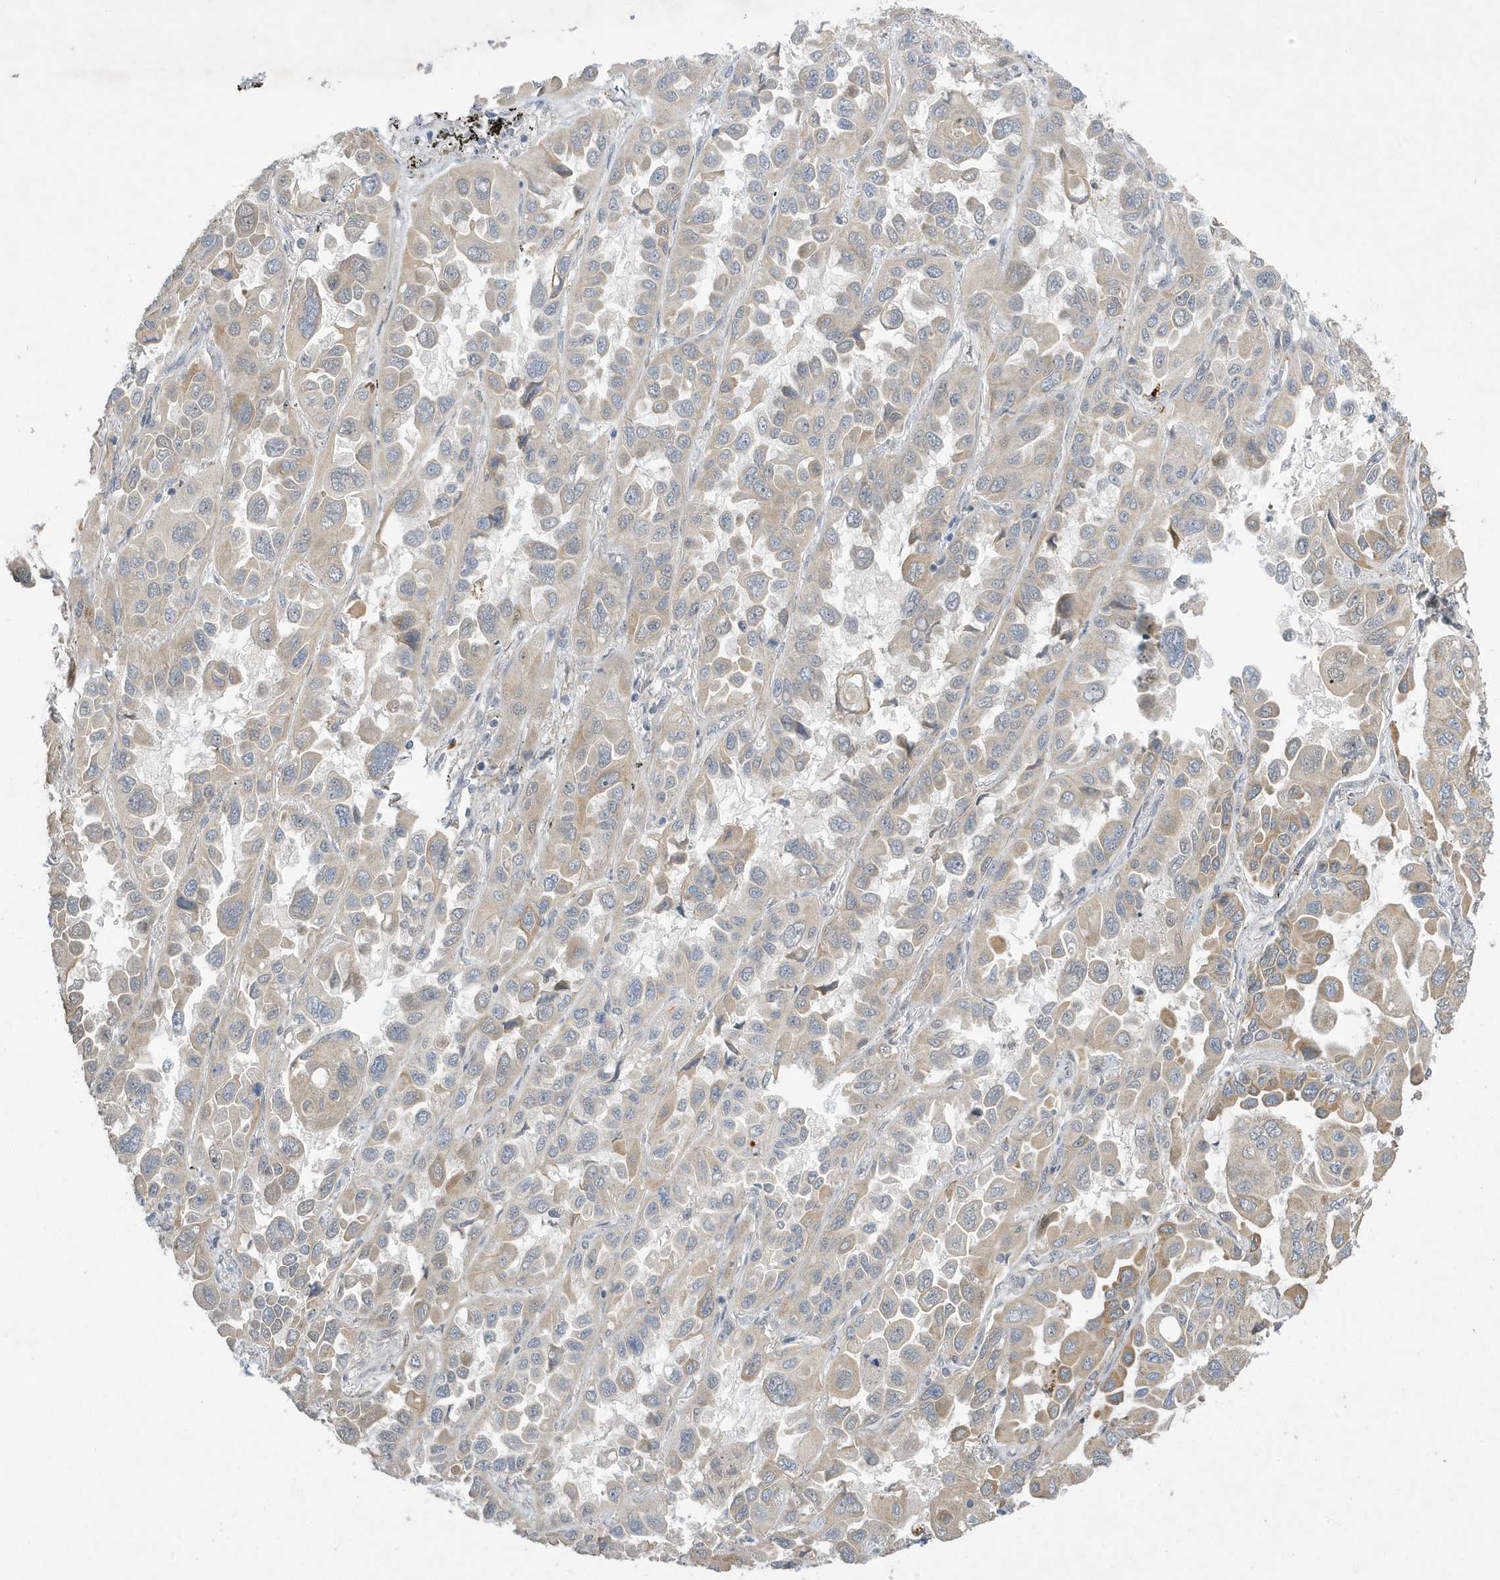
{"staining": {"intensity": "moderate", "quantity": "<25%", "location": "cytoplasmic/membranous"}, "tissue": "lung cancer", "cell_type": "Tumor cells", "image_type": "cancer", "snomed": [{"axis": "morphology", "description": "Adenocarcinoma, NOS"}, {"axis": "topography", "description": "Lung"}], "caption": "Immunohistochemistry (IHC) staining of lung adenocarcinoma, which exhibits low levels of moderate cytoplasmic/membranous positivity in approximately <25% of tumor cells indicating moderate cytoplasmic/membranous protein positivity. The staining was performed using DAB (brown) for protein detection and nuclei were counterstained in hematoxylin (blue).", "gene": "NCOA7", "patient": {"sex": "male", "age": 64}}